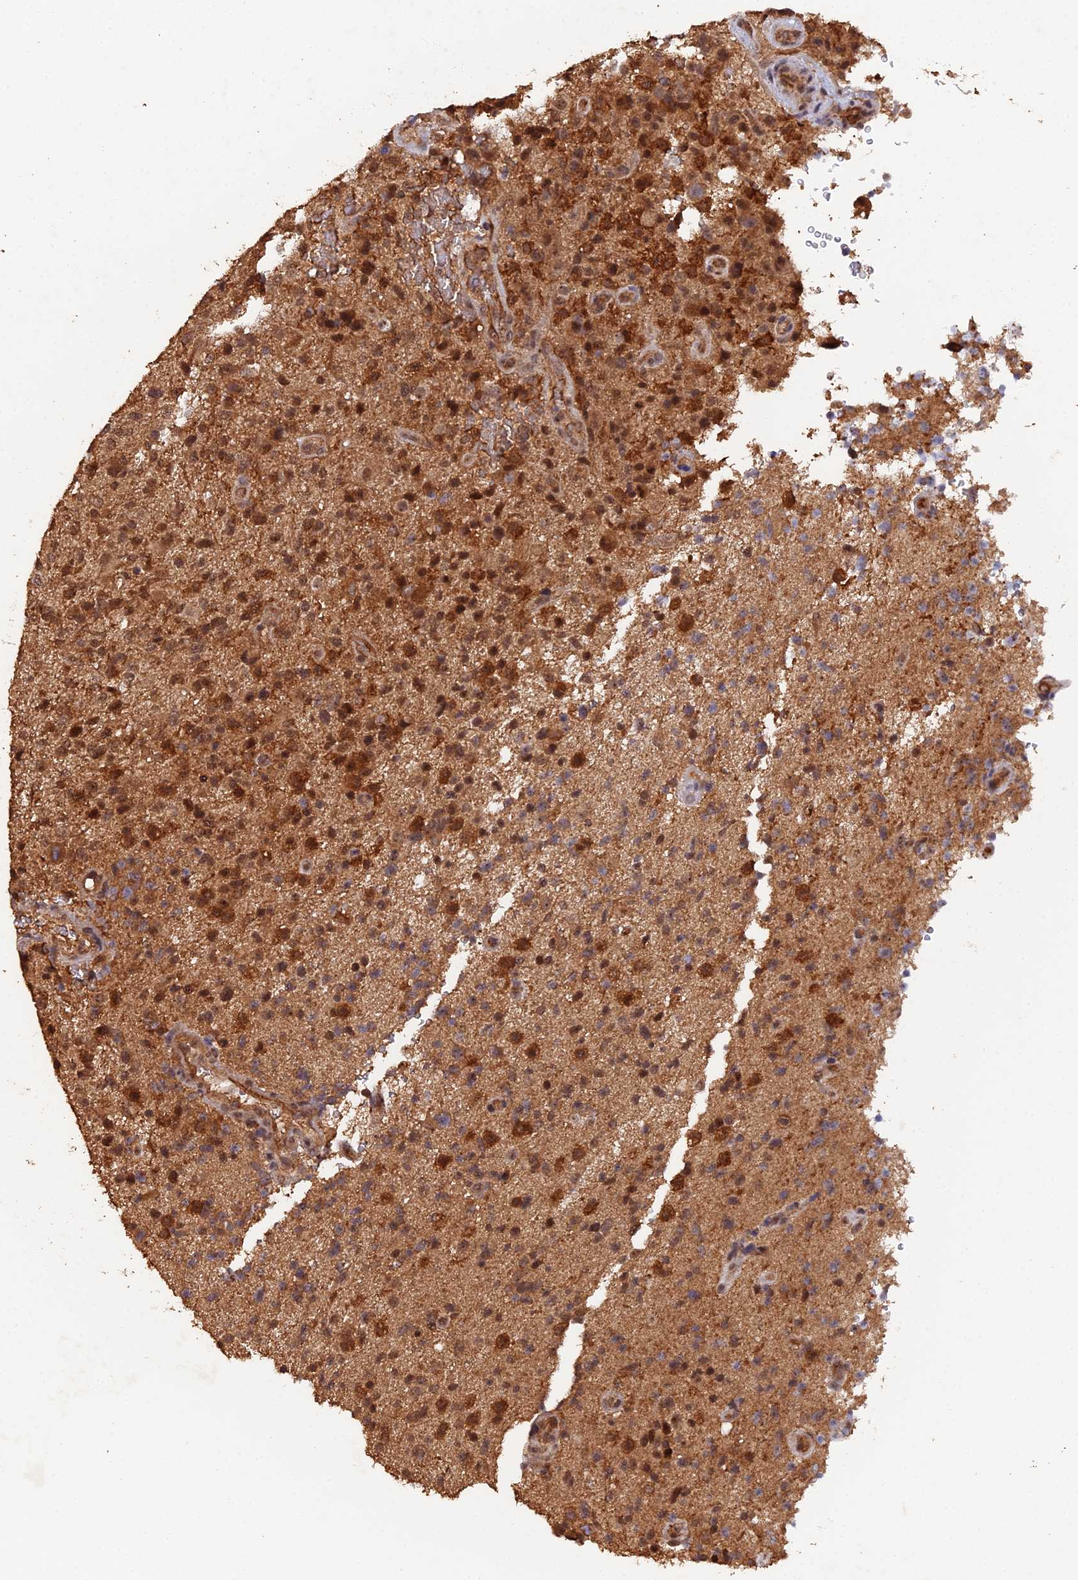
{"staining": {"intensity": "moderate", "quantity": ">75%", "location": "cytoplasmic/membranous,nuclear"}, "tissue": "glioma", "cell_type": "Tumor cells", "image_type": "cancer", "snomed": [{"axis": "morphology", "description": "Glioma, malignant, High grade"}, {"axis": "topography", "description": "Brain"}], "caption": "Protein positivity by IHC shows moderate cytoplasmic/membranous and nuclear positivity in approximately >75% of tumor cells in glioma.", "gene": "RALGAPA2", "patient": {"sex": "male", "age": 47}}